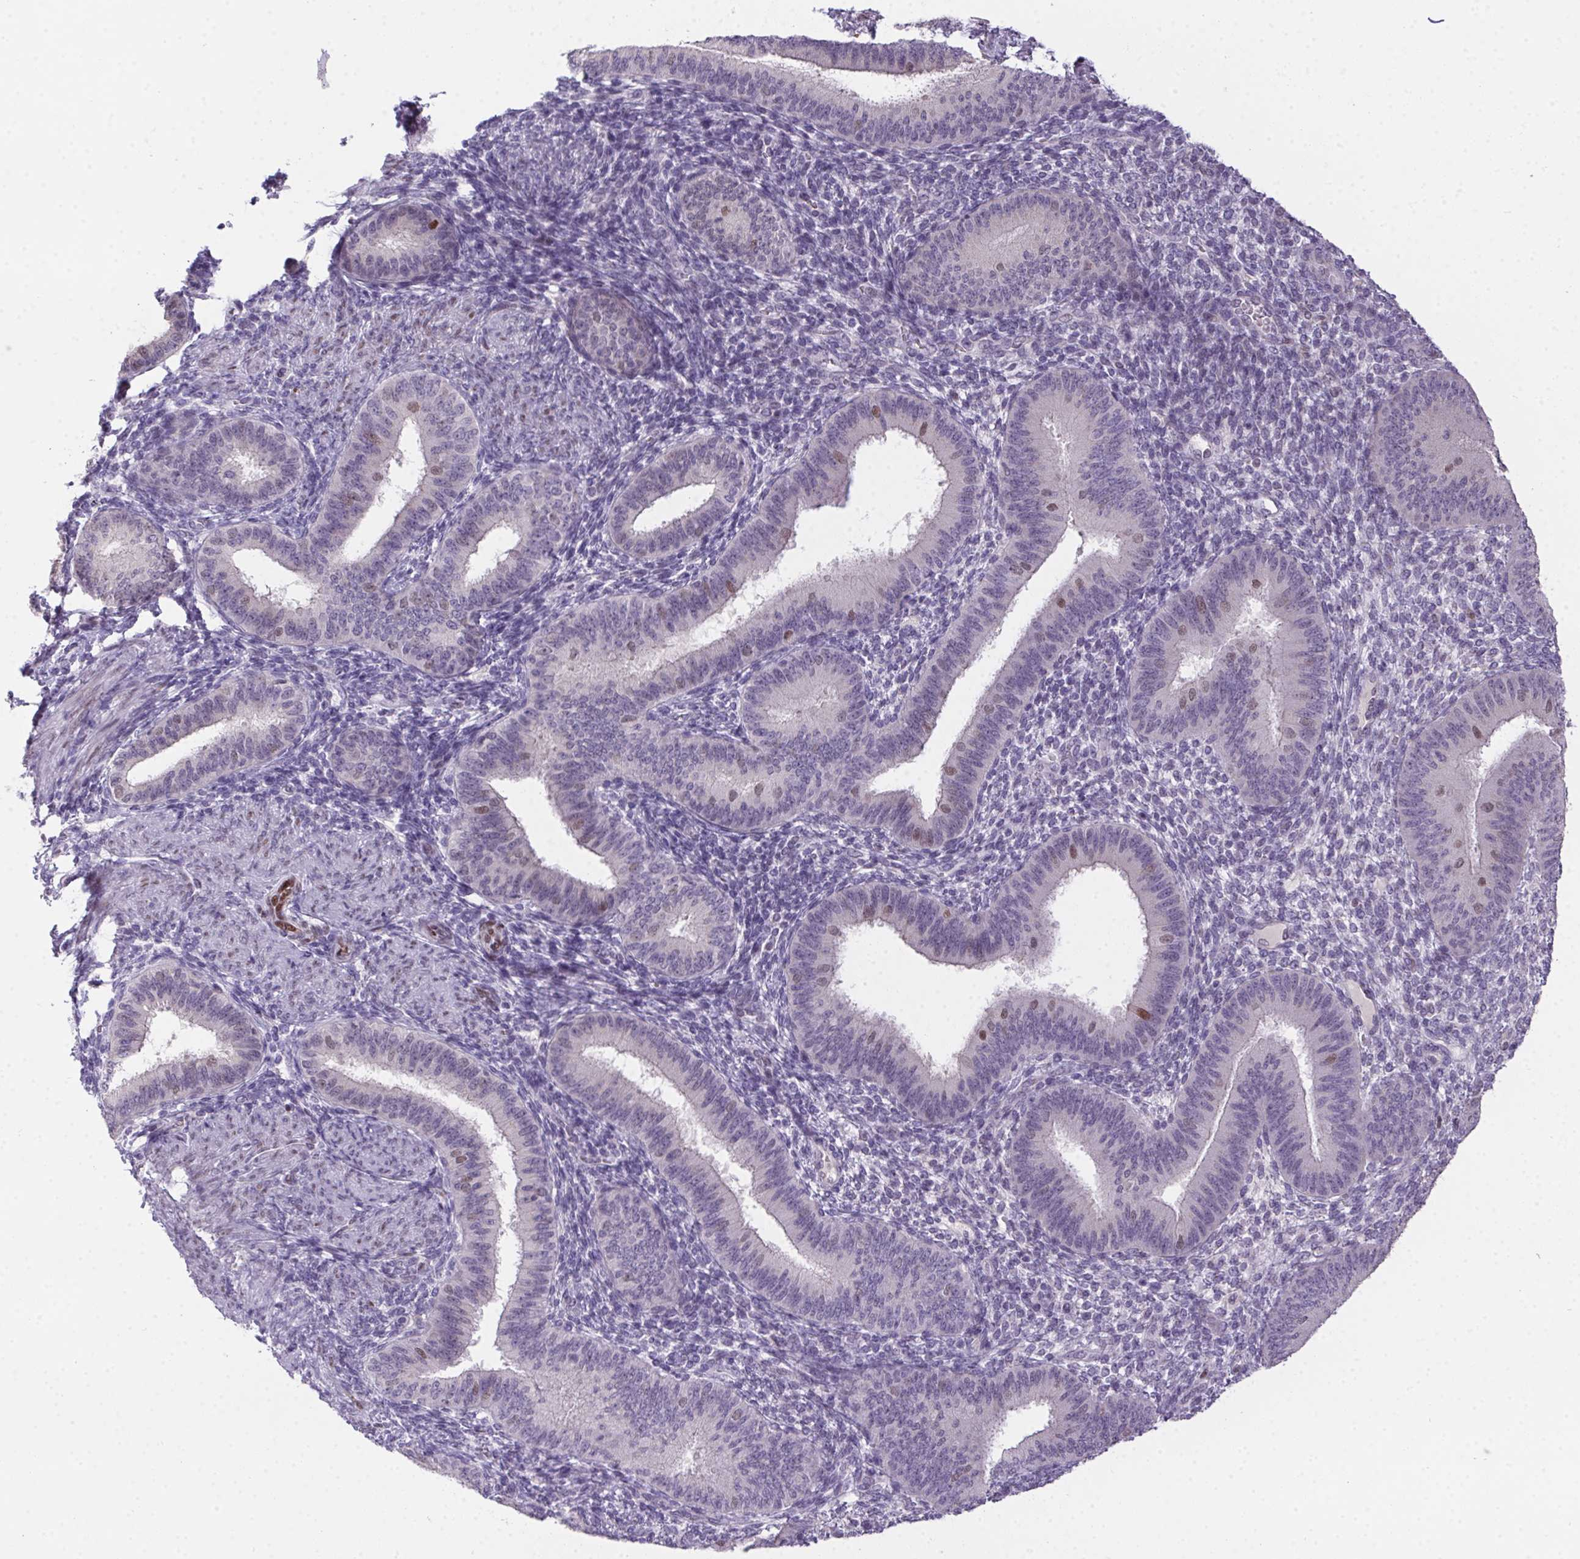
{"staining": {"intensity": "negative", "quantity": "none", "location": "none"}, "tissue": "endometrium", "cell_type": "Cells in endometrial stroma", "image_type": "normal", "snomed": [{"axis": "morphology", "description": "Normal tissue, NOS"}, {"axis": "topography", "description": "Endometrium"}], "caption": "Immunohistochemistry (IHC) photomicrograph of unremarkable endometrium: human endometrium stained with DAB (3,3'-diaminobenzidine) demonstrates no significant protein expression in cells in endometrial stroma.", "gene": "SP9", "patient": {"sex": "female", "age": 39}}